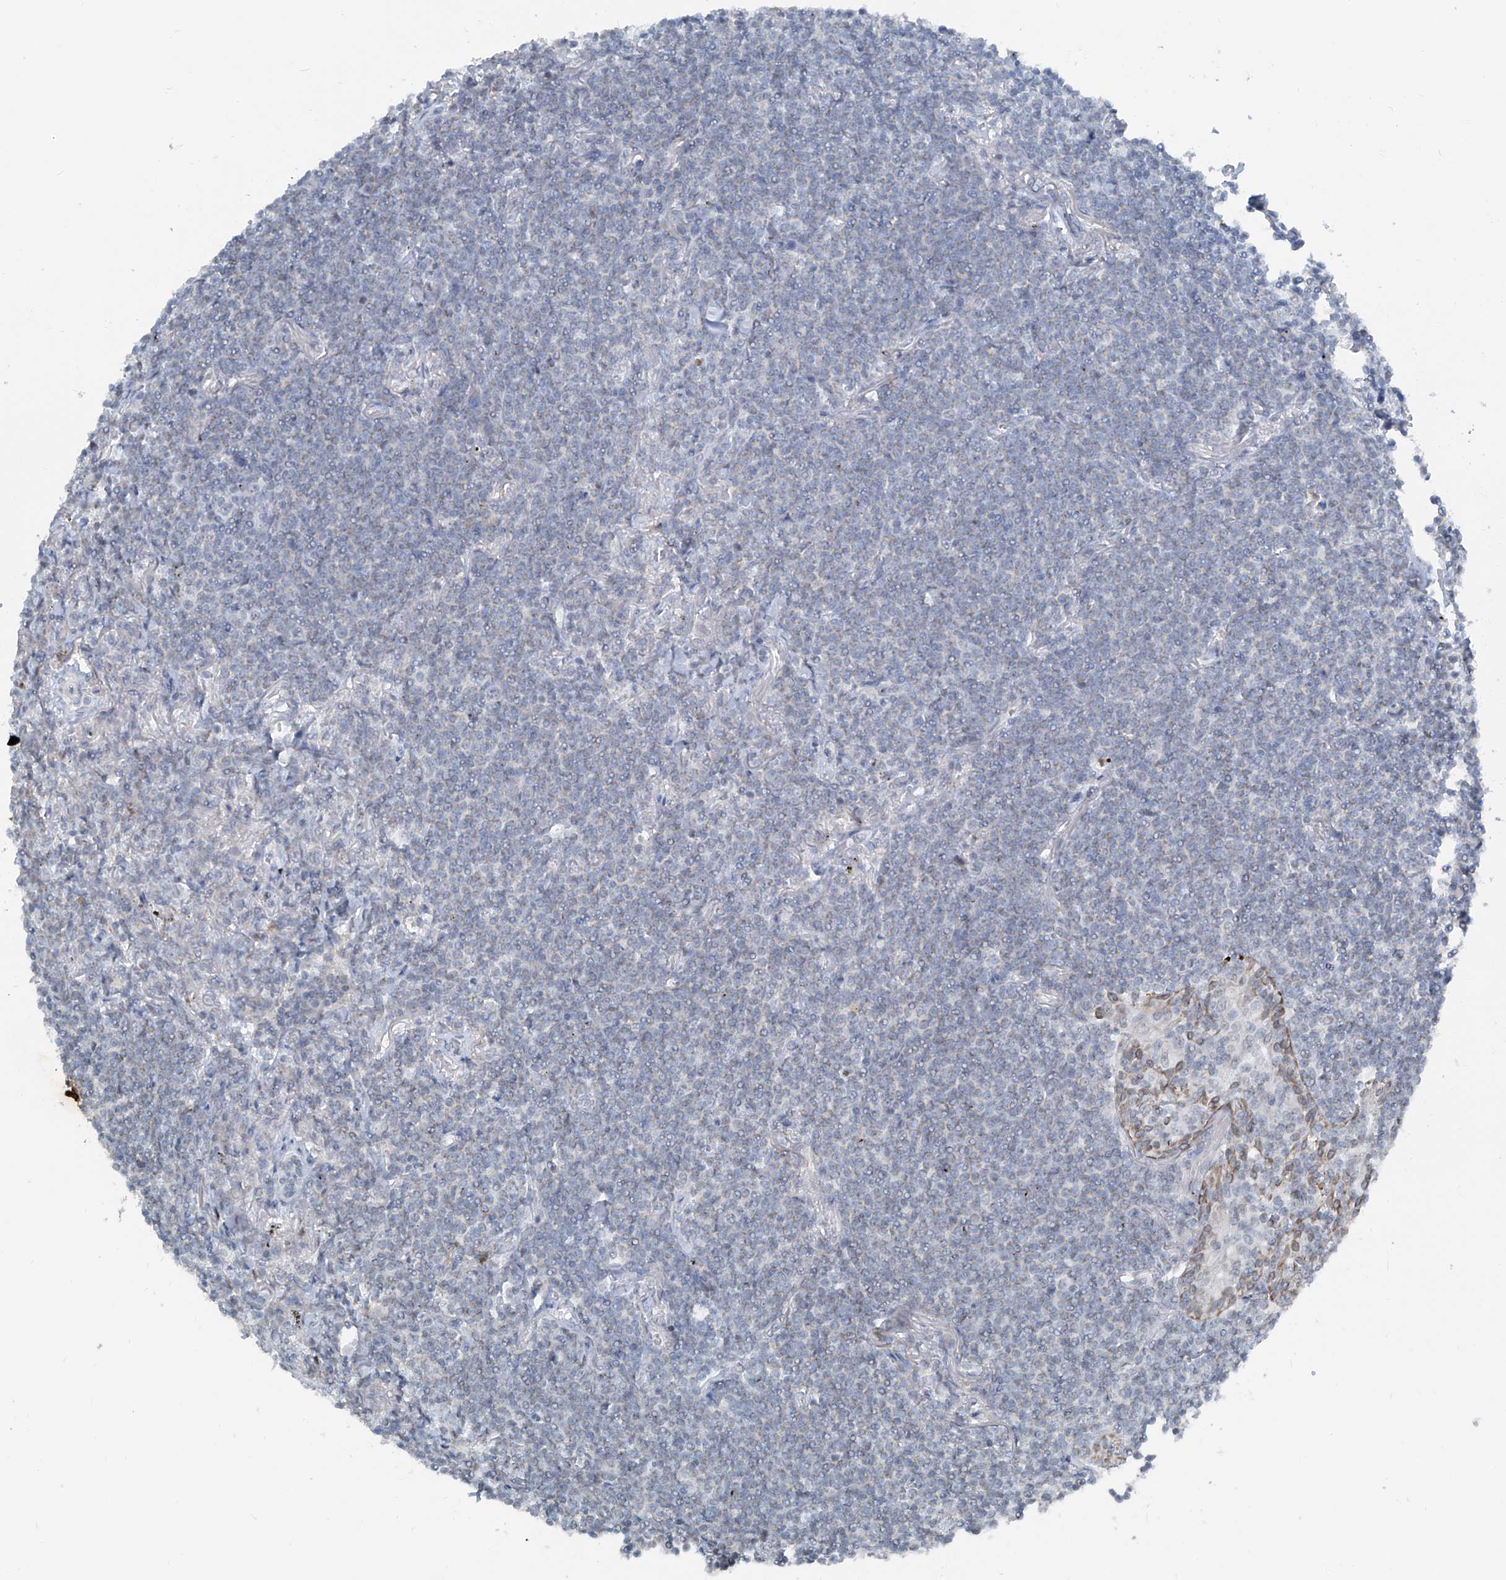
{"staining": {"intensity": "negative", "quantity": "none", "location": "none"}, "tissue": "lymphoma", "cell_type": "Tumor cells", "image_type": "cancer", "snomed": [{"axis": "morphology", "description": "Malignant lymphoma, non-Hodgkin's type, Low grade"}, {"axis": "topography", "description": "Lung"}], "caption": "Low-grade malignant lymphoma, non-Hodgkin's type was stained to show a protein in brown. There is no significant staining in tumor cells.", "gene": "DYRK1B", "patient": {"sex": "female", "age": 71}}